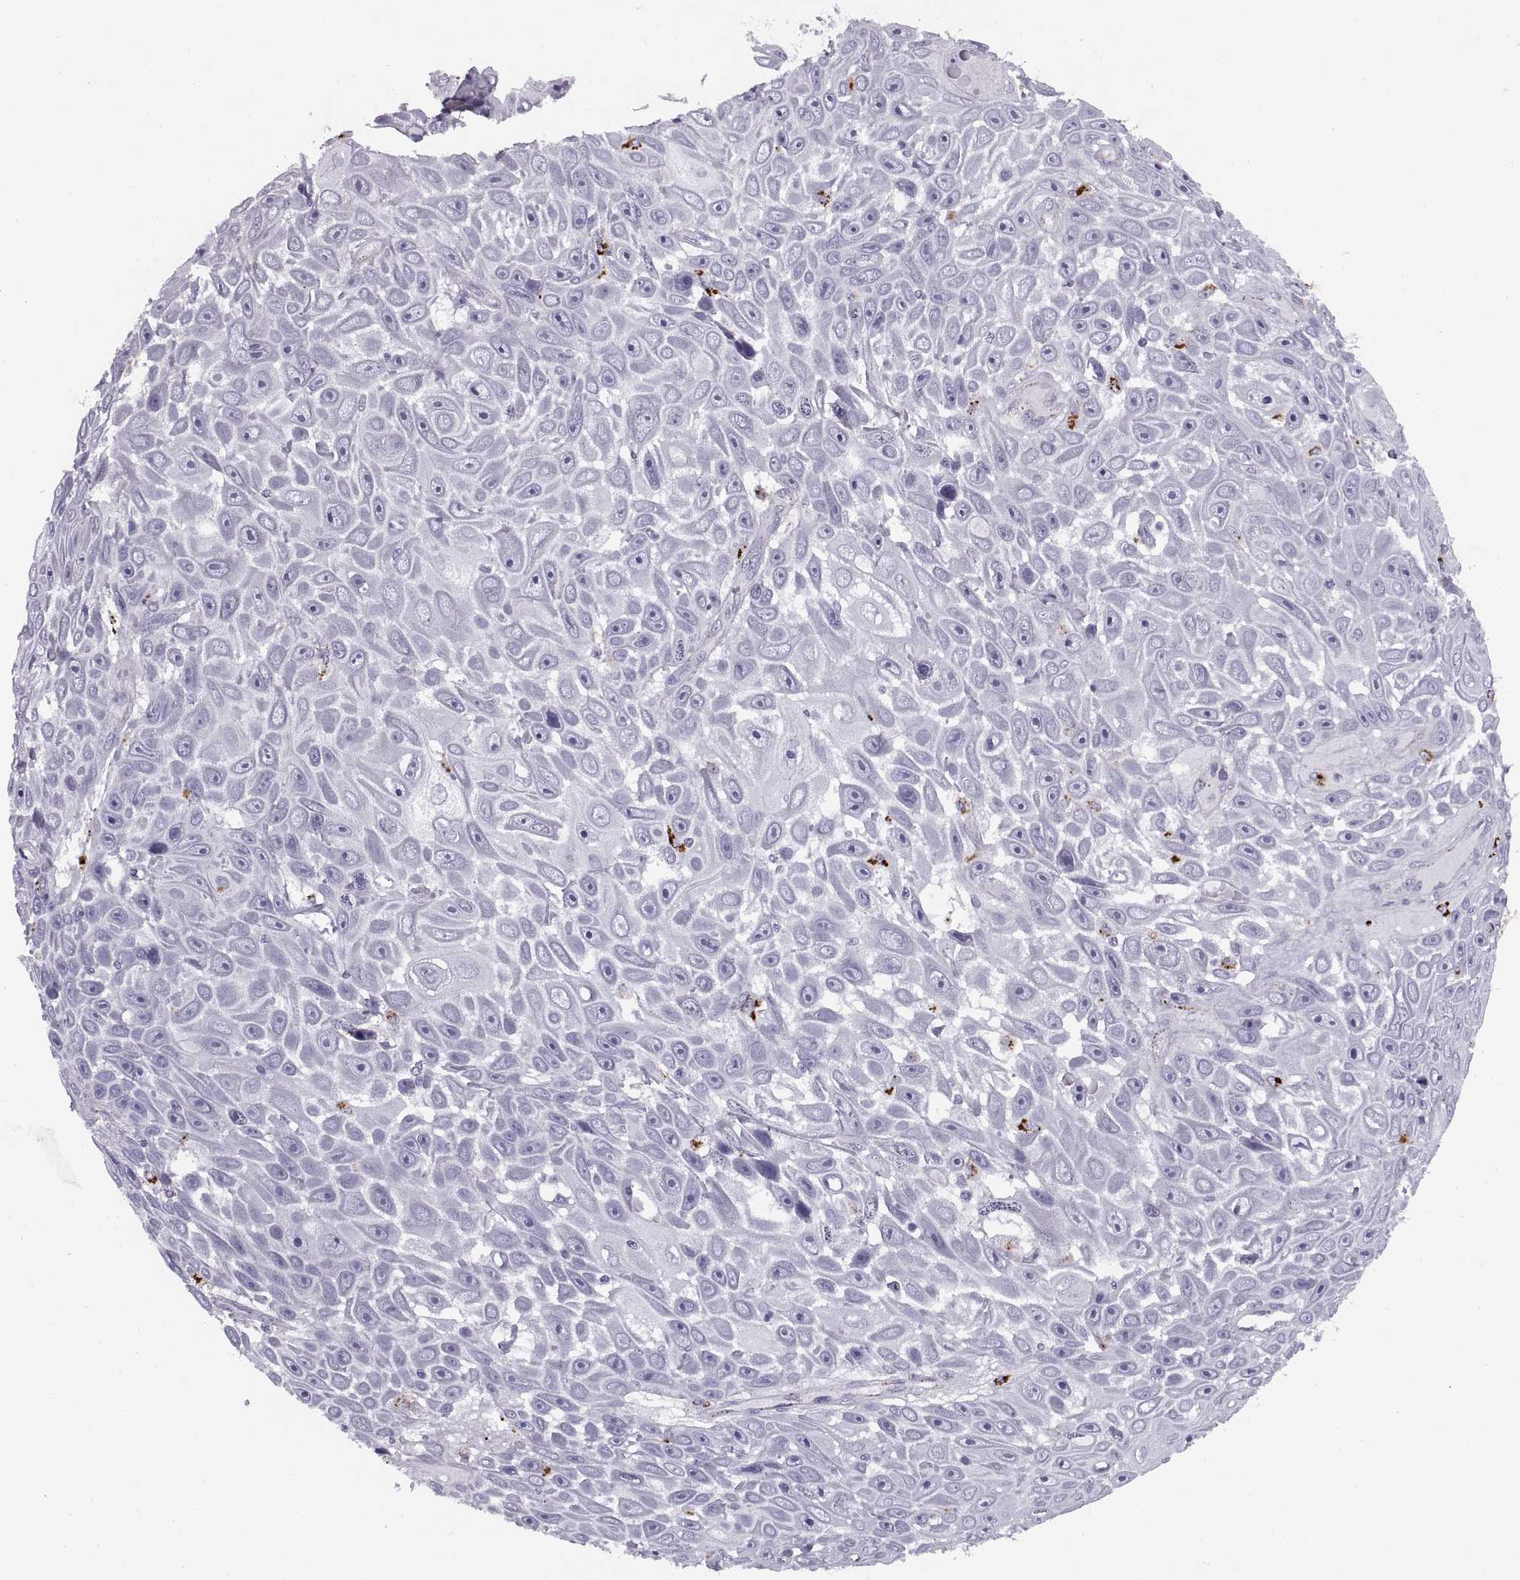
{"staining": {"intensity": "negative", "quantity": "none", "location": "none"}, "tissue": "skin cancer", "cell_type": "Tumor cells", "image_type": "cancer", "snomed": [{"axis": "morphology", "description": "Squamous cell carcinoma, NOS"}, {"axis": "topography", "description": "Skin"}], "caption": "High power microscopy micrograph of an immunohistochemistry (IHC) micrograph of skin cancer (squamous cell carcinoma), revealing no significant expression in tumor cells.", "gene": "CALCR", "patient": {"sex": "male", "age": 82}}